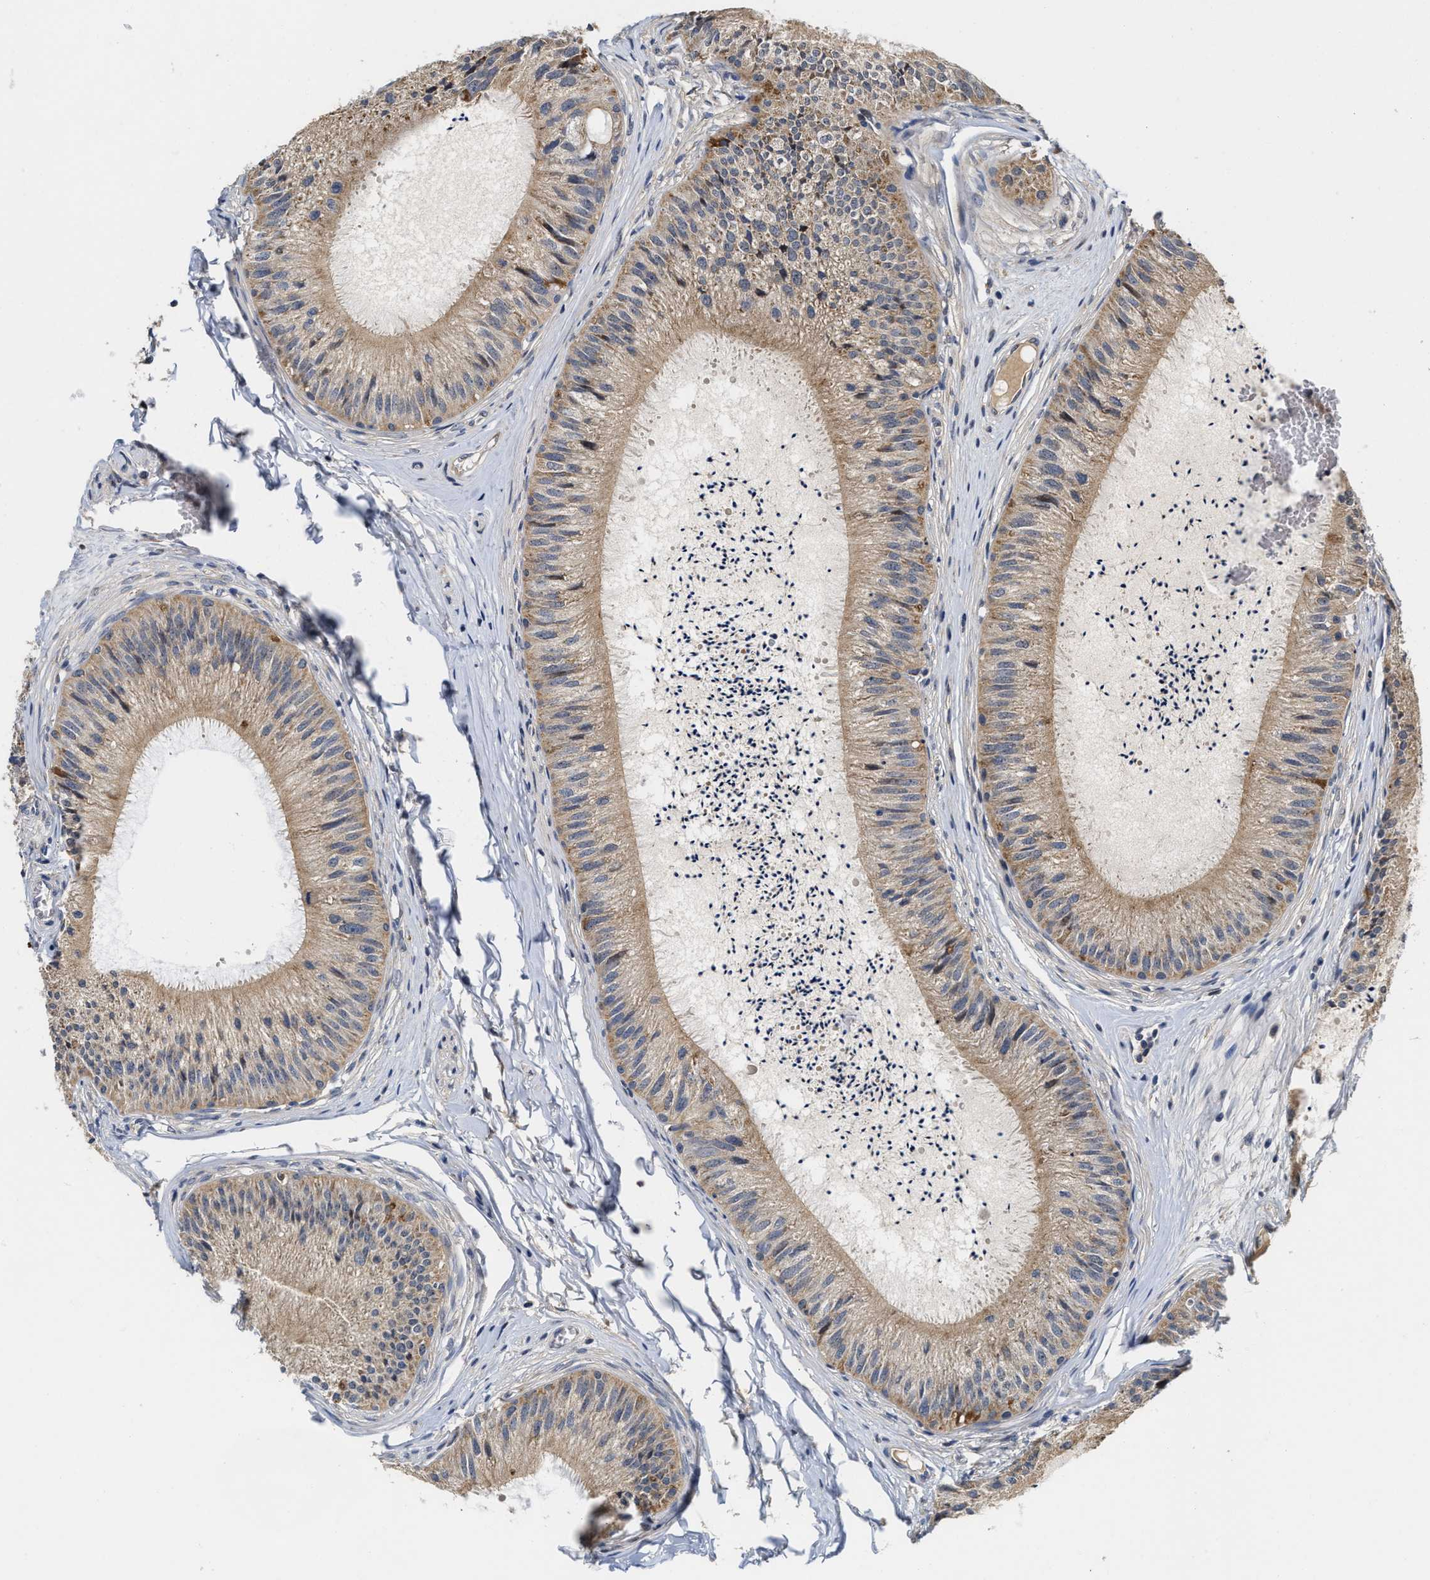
{"staining": {"intensity": "moderate", "quantity": ">75%", "location": "cytoplasmic/membranous"}, "tissue": "epididymis", "cell_type": "Glandular cells", "image_type": "normal", "snomed": [{"axis": "morphology", "description": "Normal tissue, NOS"}, {"axis": "topography", "description": "Epididymis"}], "caption": "Epididymis stained with IHC demonstrates moderate cytoplasmic/membranous positivity in about >75% of glandular cells.", "gene": "SCYL2", "patient": {"sex": "male", "age": 31}}